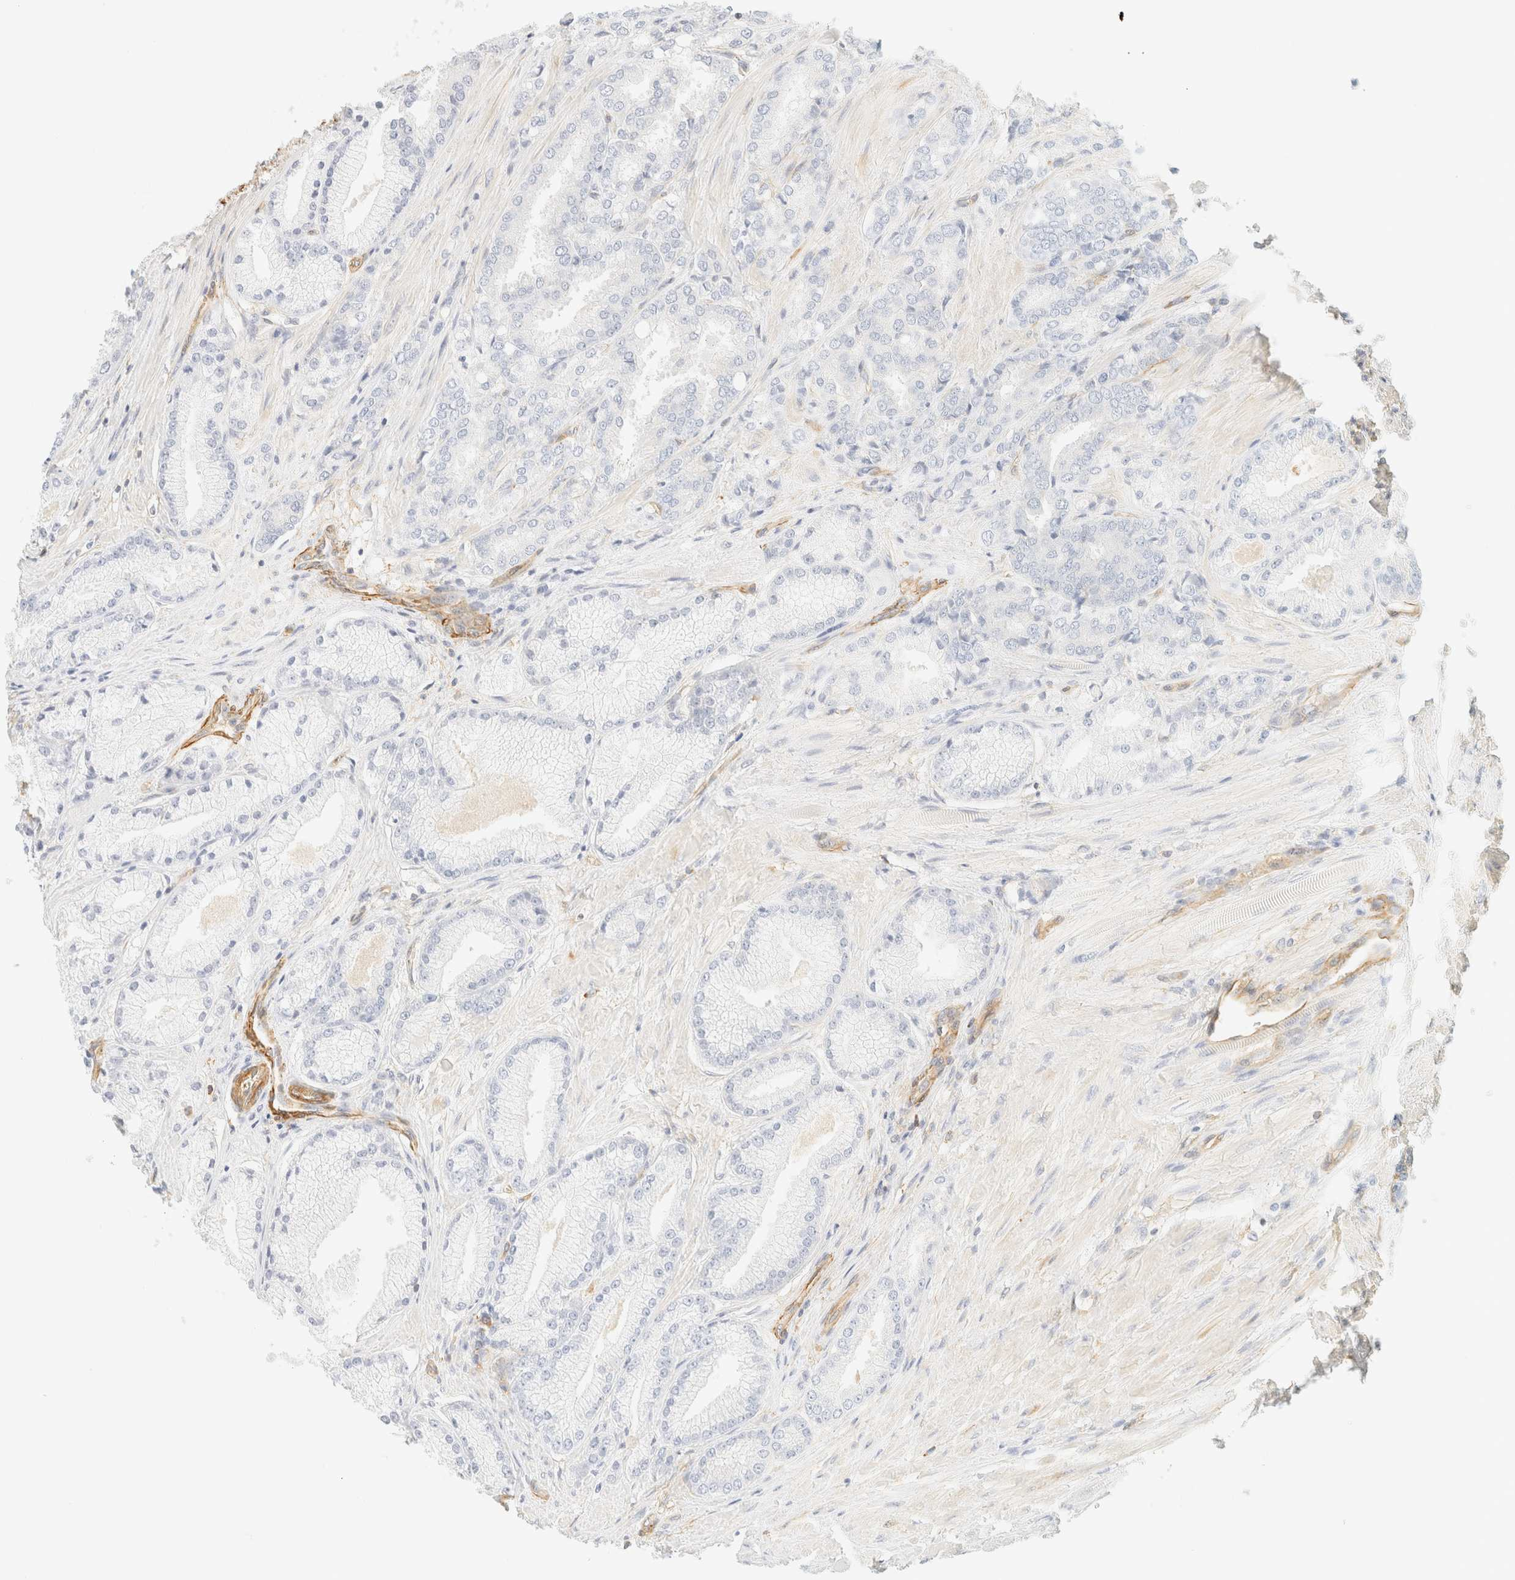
{"staining": {"intensity": "negative", "quantity": "none", "location": "none"}, "tissue": "prostate cancer", "cell_type": "Tumor cells", "image_type": "cancer", "snomed": [{"axis": "morphology", "description": "Adenocarcinoma, High grade"}, {"axis": "topography", "description": "Prostate"}], "caption": "The image demonstrates no significant staining in tumor cells of prostate cancer (high-grade adenocarcinoma).", "gene": "OTOP2", "patient": {"sex": "male", "age": 50}}